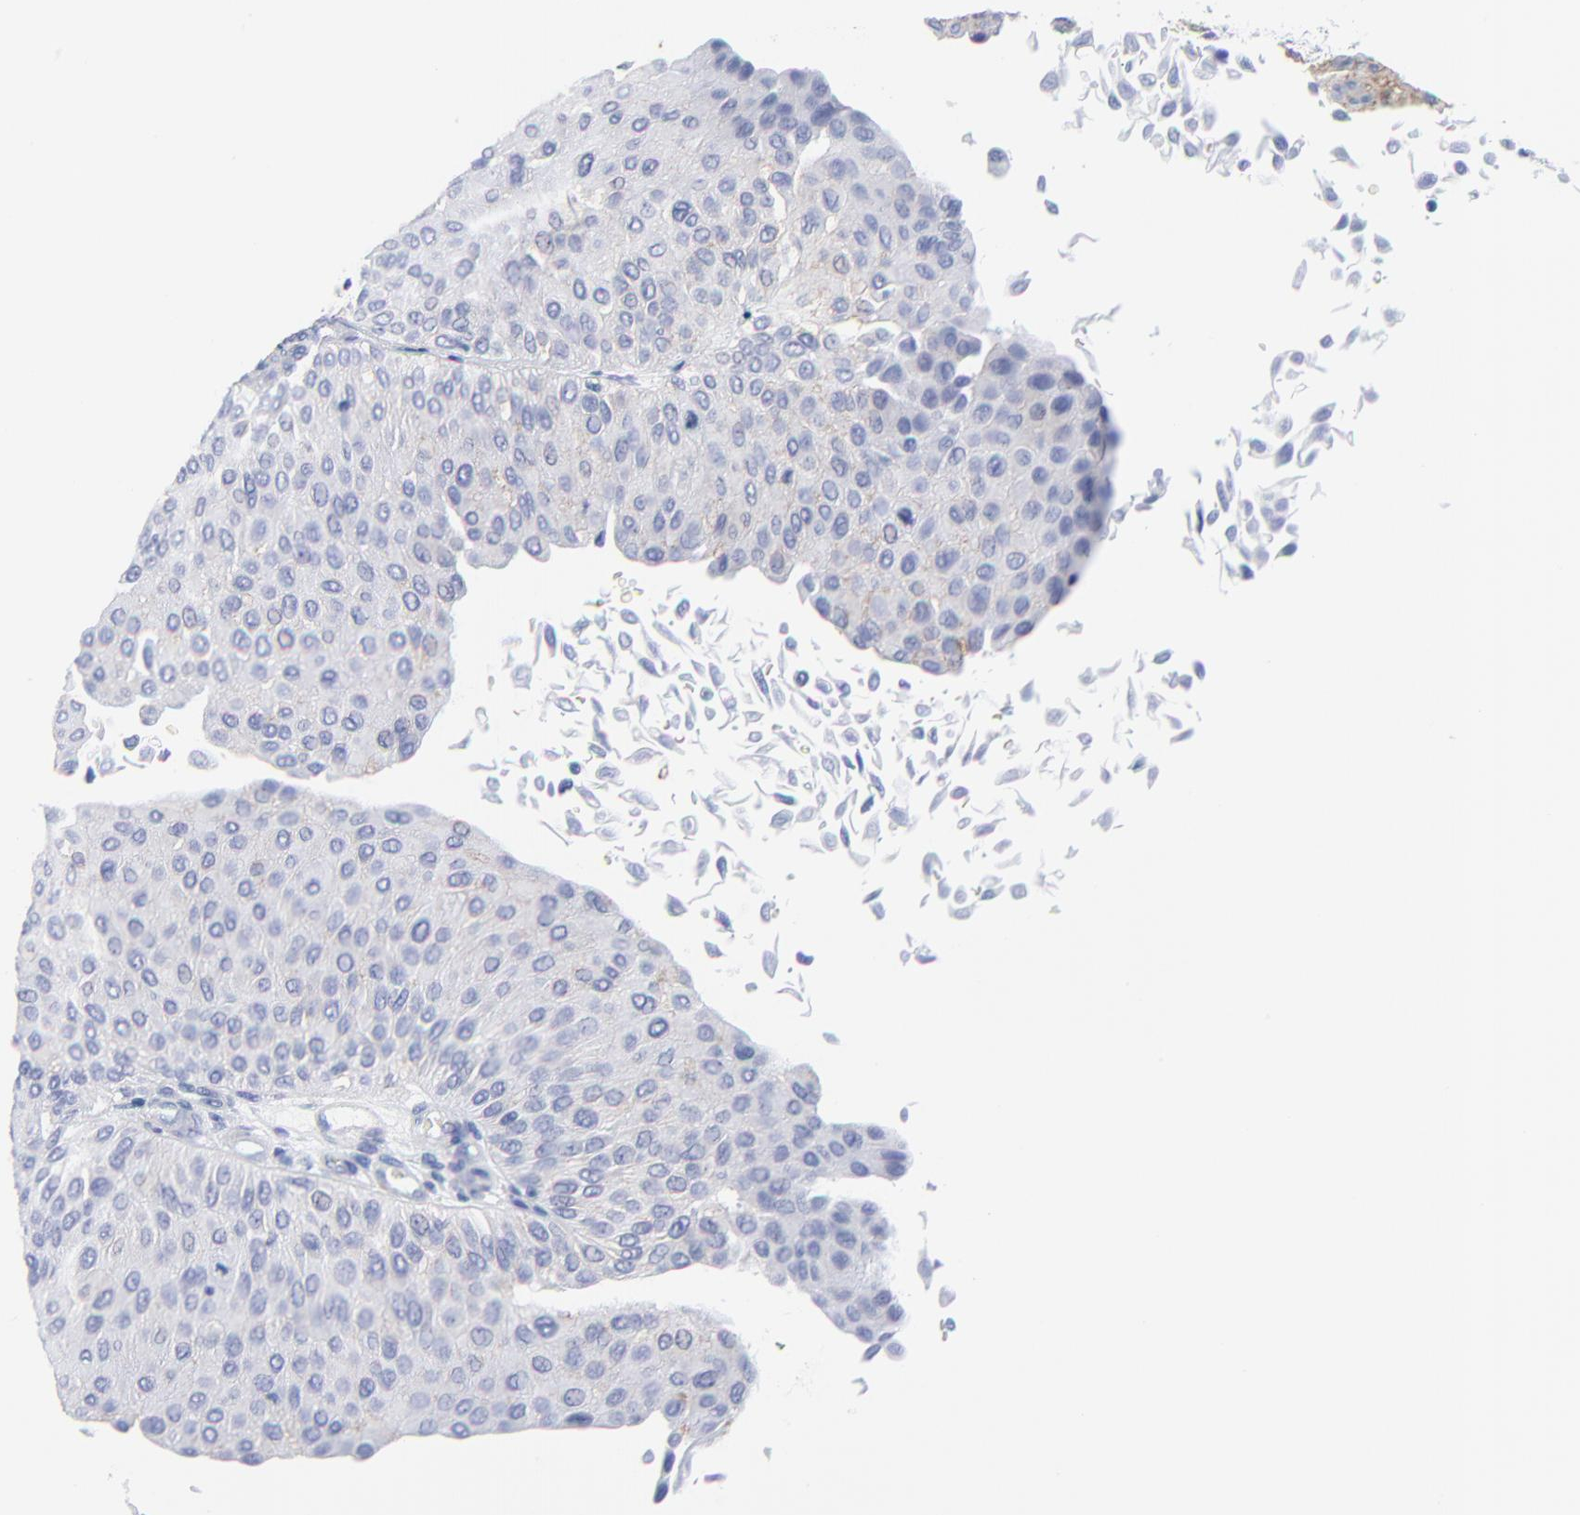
{"staining": {"intensity": "negative", "quantity": "none", "location": "none"}, "tissue": "urothelial cancer", "cell_type": "Tumor cells", "image_type": "cancer", "snomed": [{"axis": "morphology", "description": "Urothelial carcinoma, Low grade"}, {"axis": "topography", "description": "Urinary bladder"}], "caption": "There is no significant staining in tumor cells of low-grade urothelial carcinoma.", "gene": "CNTN3", "patient": {"sex": "male", "age": 64}}